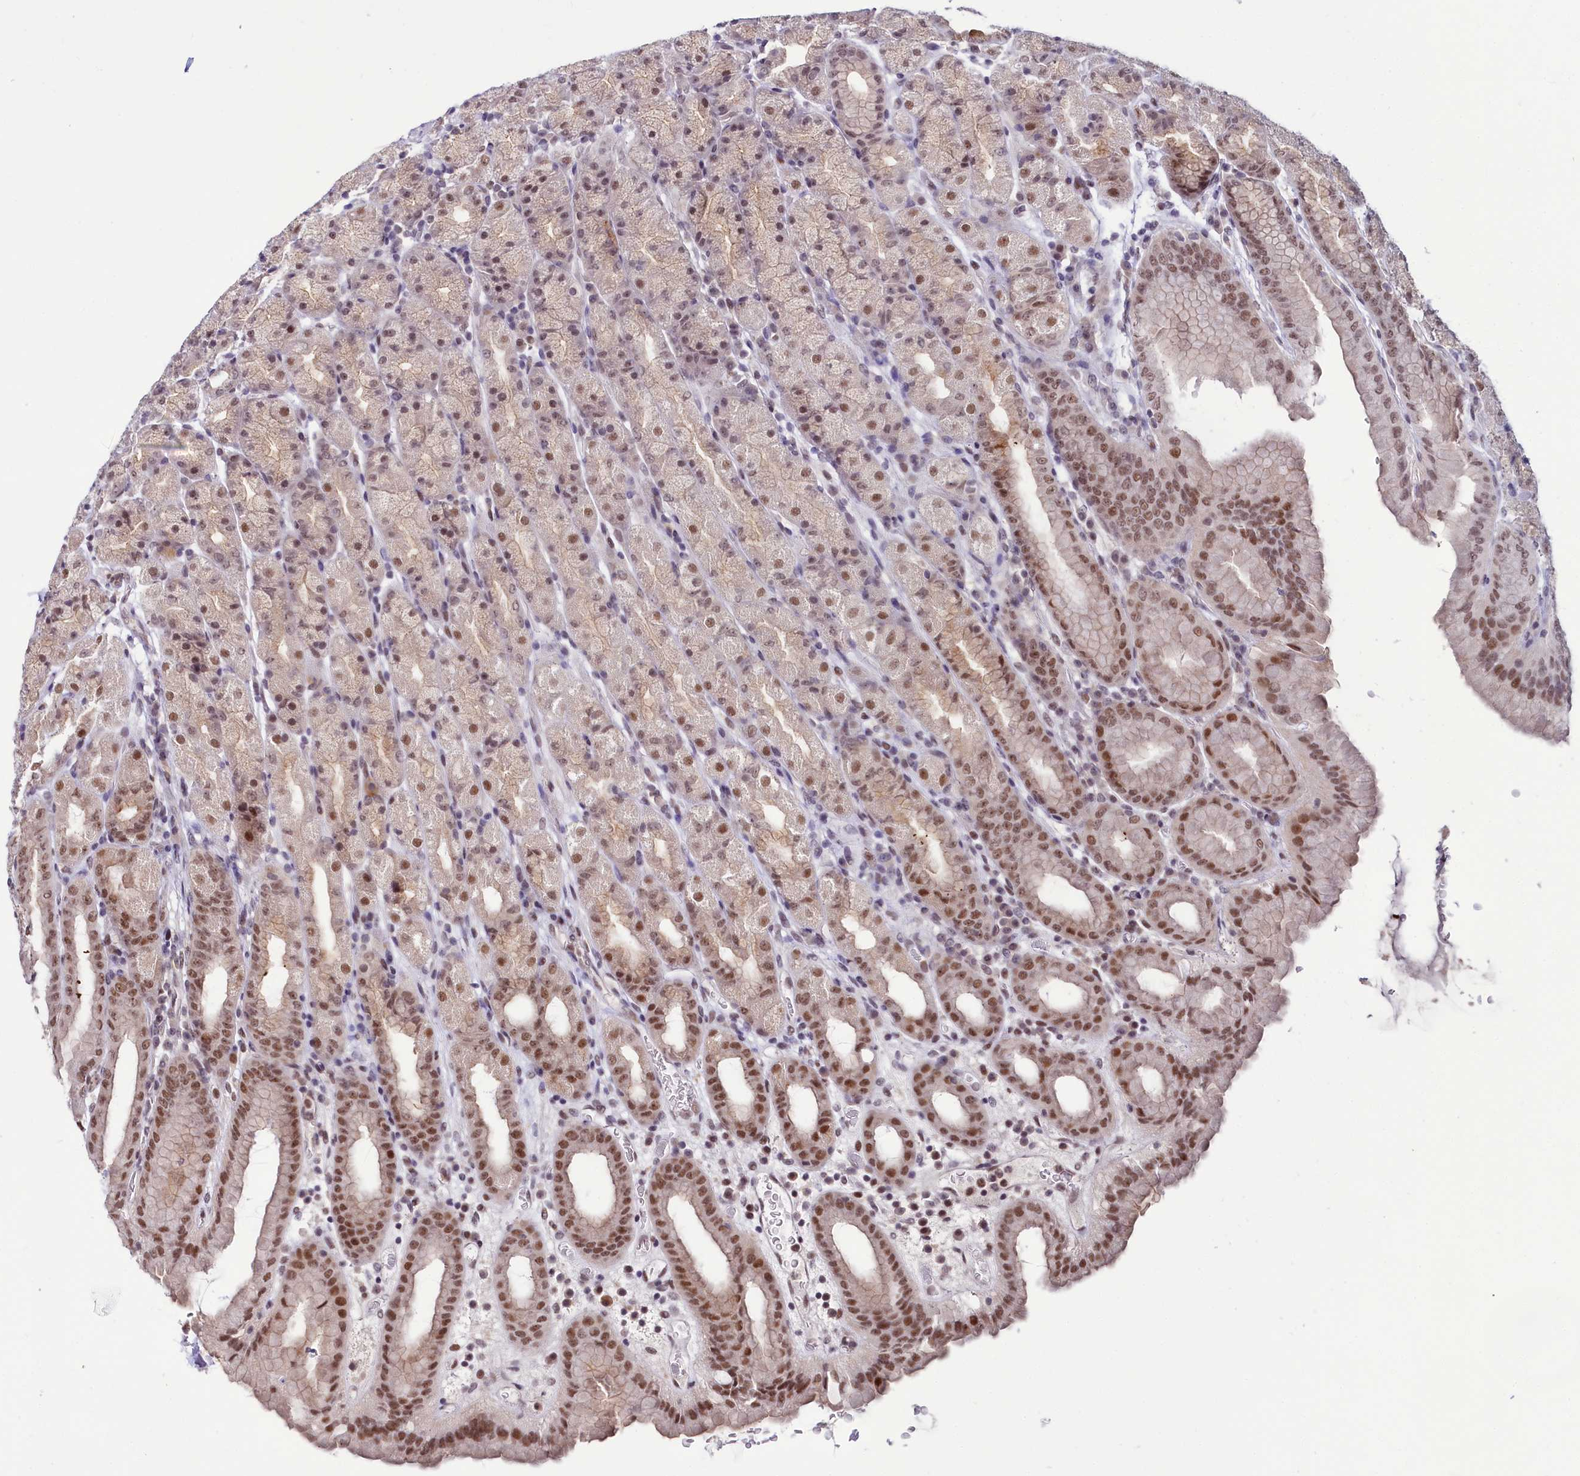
{"staining": {"intensity": "moderate", "quantity": ">75%", "location": "cytoplasmic/membranous,nuclear"}, "tissue": "stomach", "cell_type": "Glandular cells", "image_type": "normal", "snomed": [{"axis": "morphology", "description": "Normal tissue, NOS"}, {"axis": "topography", "description": "Stomach, upper"}], "caption": "The photomicrograph exhibits staining of unremarkable stomach, revealing moderate cytoplasmic/membranous,nuclear protein expression (brown color) within glandular cells.", "gene": "SCAF11", "patient": {"sex": "male", "age": 68}}